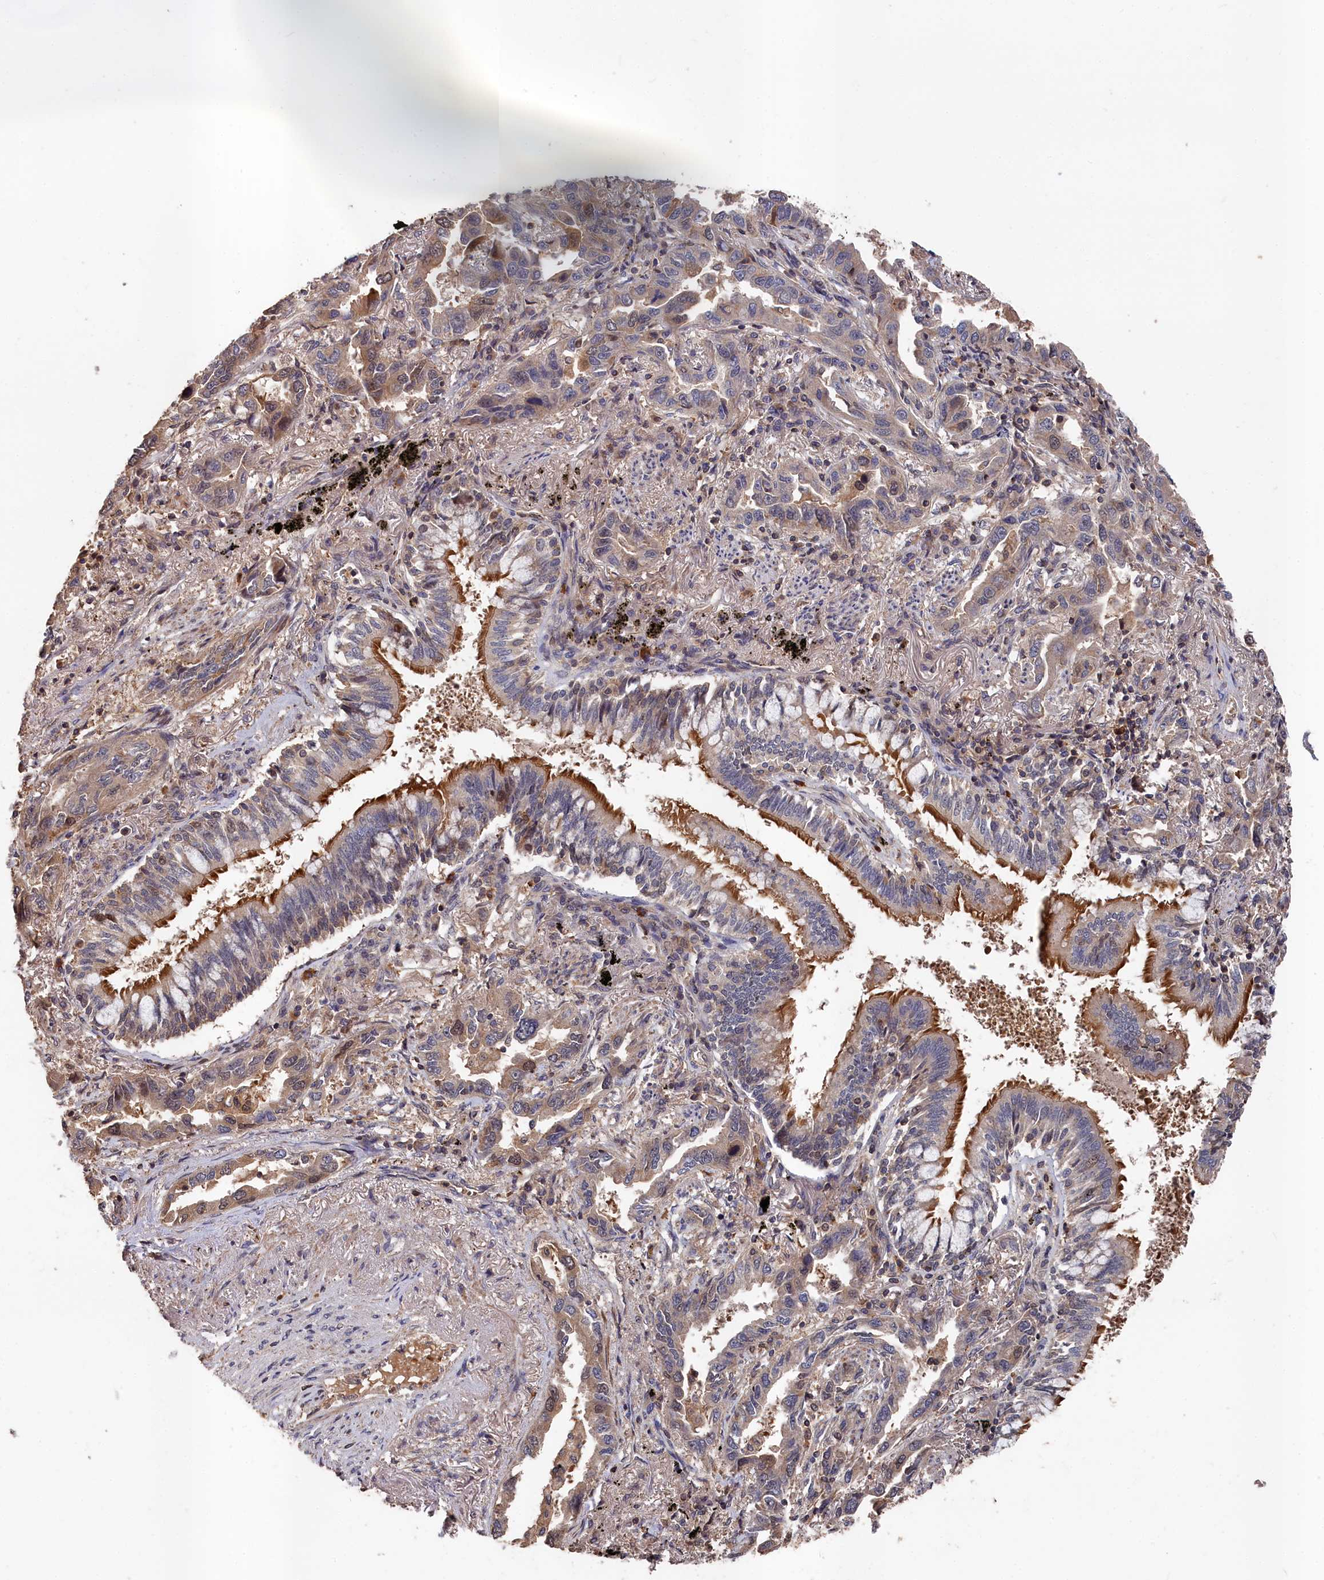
{"staining": {"intensity": "weak", "quantity": "25%-75%", "location": "cytoplasmic/membranous"}, "tissue": "lung cancer", "cell_type": "Tumor cells", "image_type": "cancer", "snomed": [{"axis": "morphology", "description": "Adenocarcinoma, NOS"}, {"axis": "topography", "description": "Lung"}], "caption": "The histopathology image exhibits staining of adenocarcinoma (lung), revealing weak cytoplasmic/membranous protein positivity (brown color) within tumor cells.", "gene": "RMI2", "patient": {"sex": "male", "age": 67}}